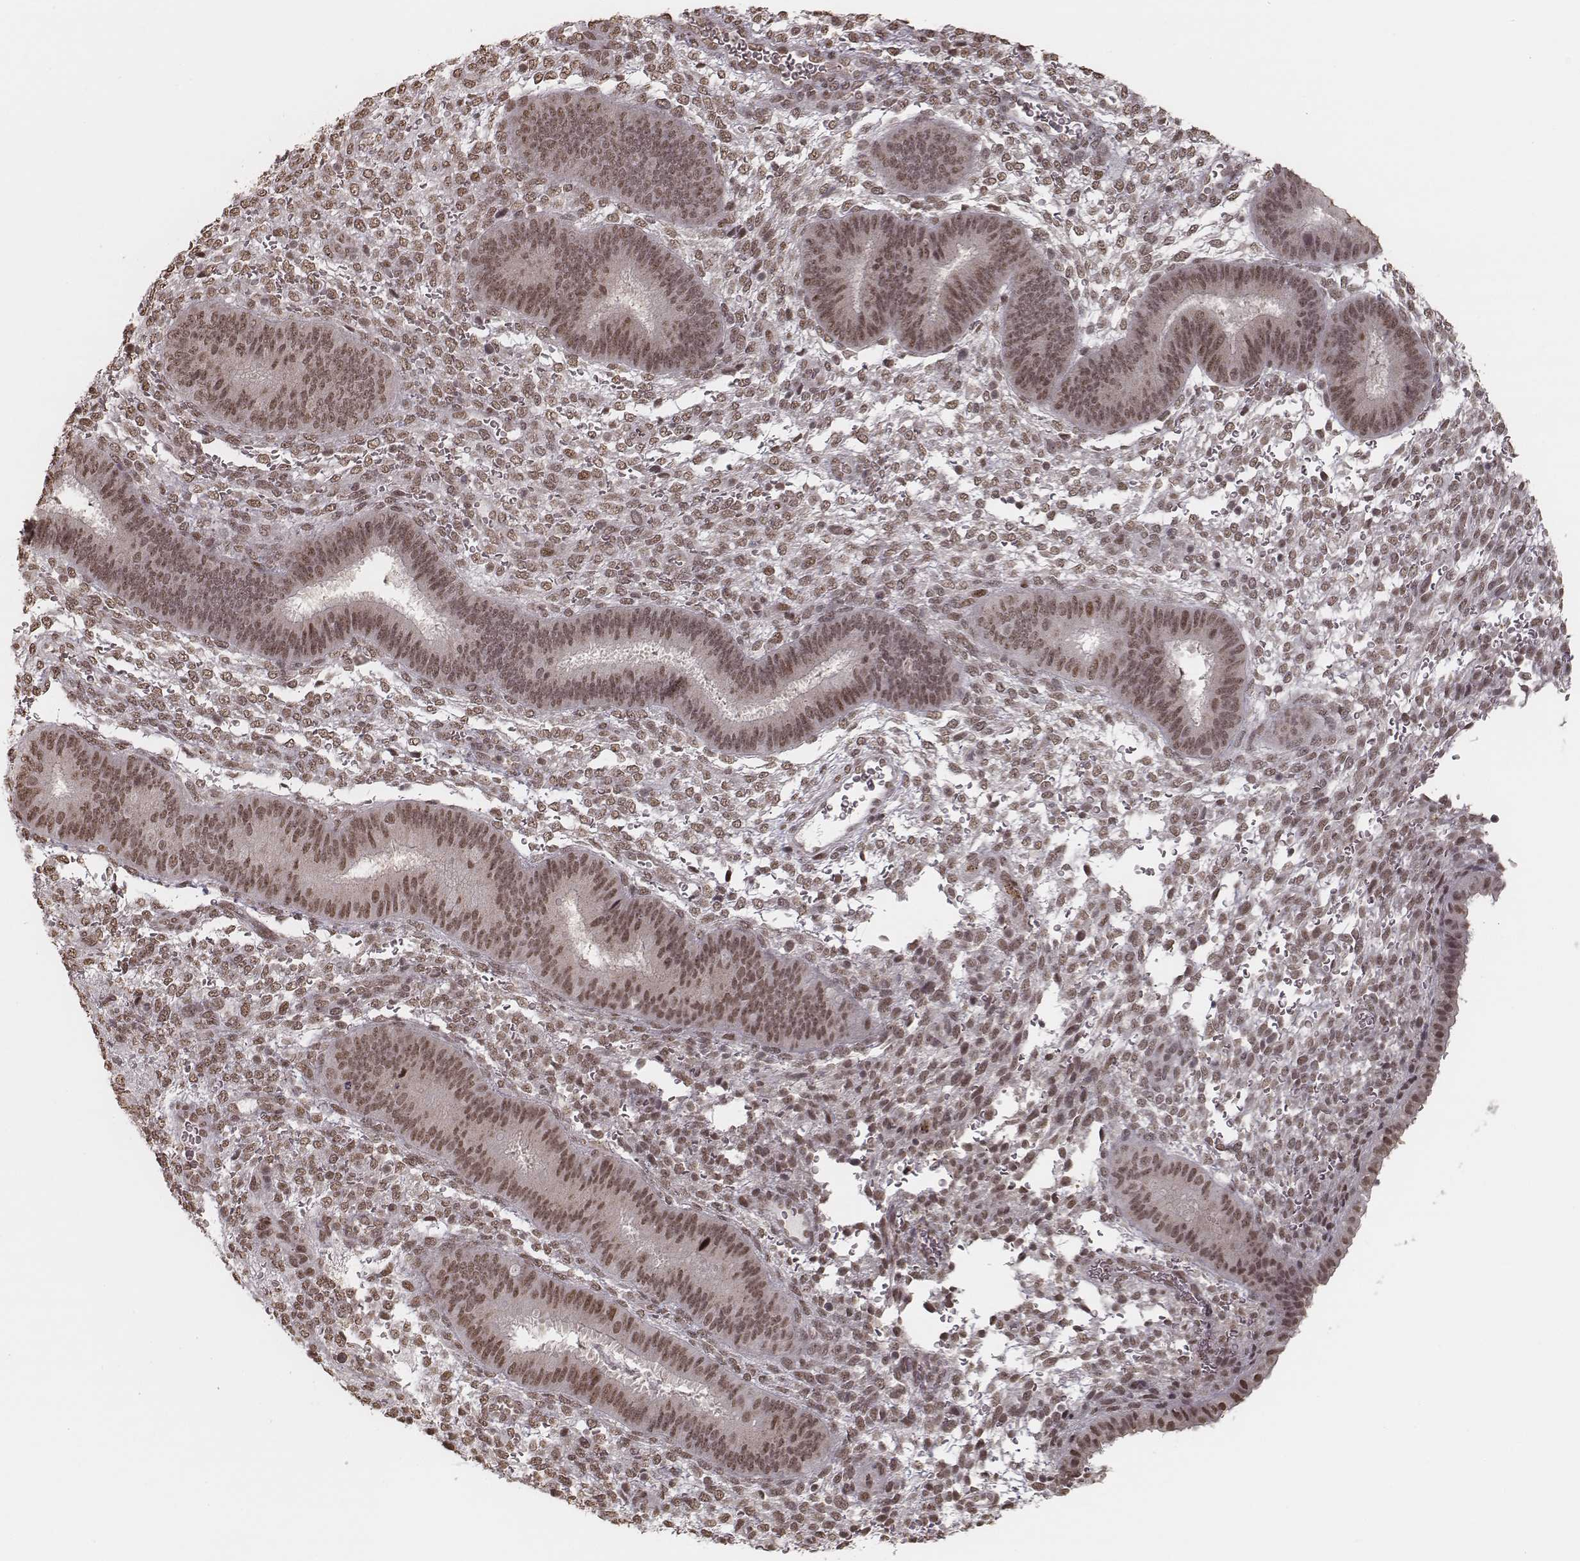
{"staining": {"intensity": "moderate", "quantity": ">75%", "location": "nuclear"}, "tissue": "endometrium", "cell_type": "Cells in endometrial stroma", "image_type": "normal", "snomed": [{"axis": "morphology", "description": "Normal tissue, NOS"}, {"axis": "topography", "description": "Endometrium"}], "caption": "The immunohistochemical stain labels moderate nuclear positivity in cells in endometrial stroma of unremarkable endometrium. (IHC, brightfield microscopy, high magnification).", "gene": "HMGA2", "patient": {"sex": "female", "age": 39}}